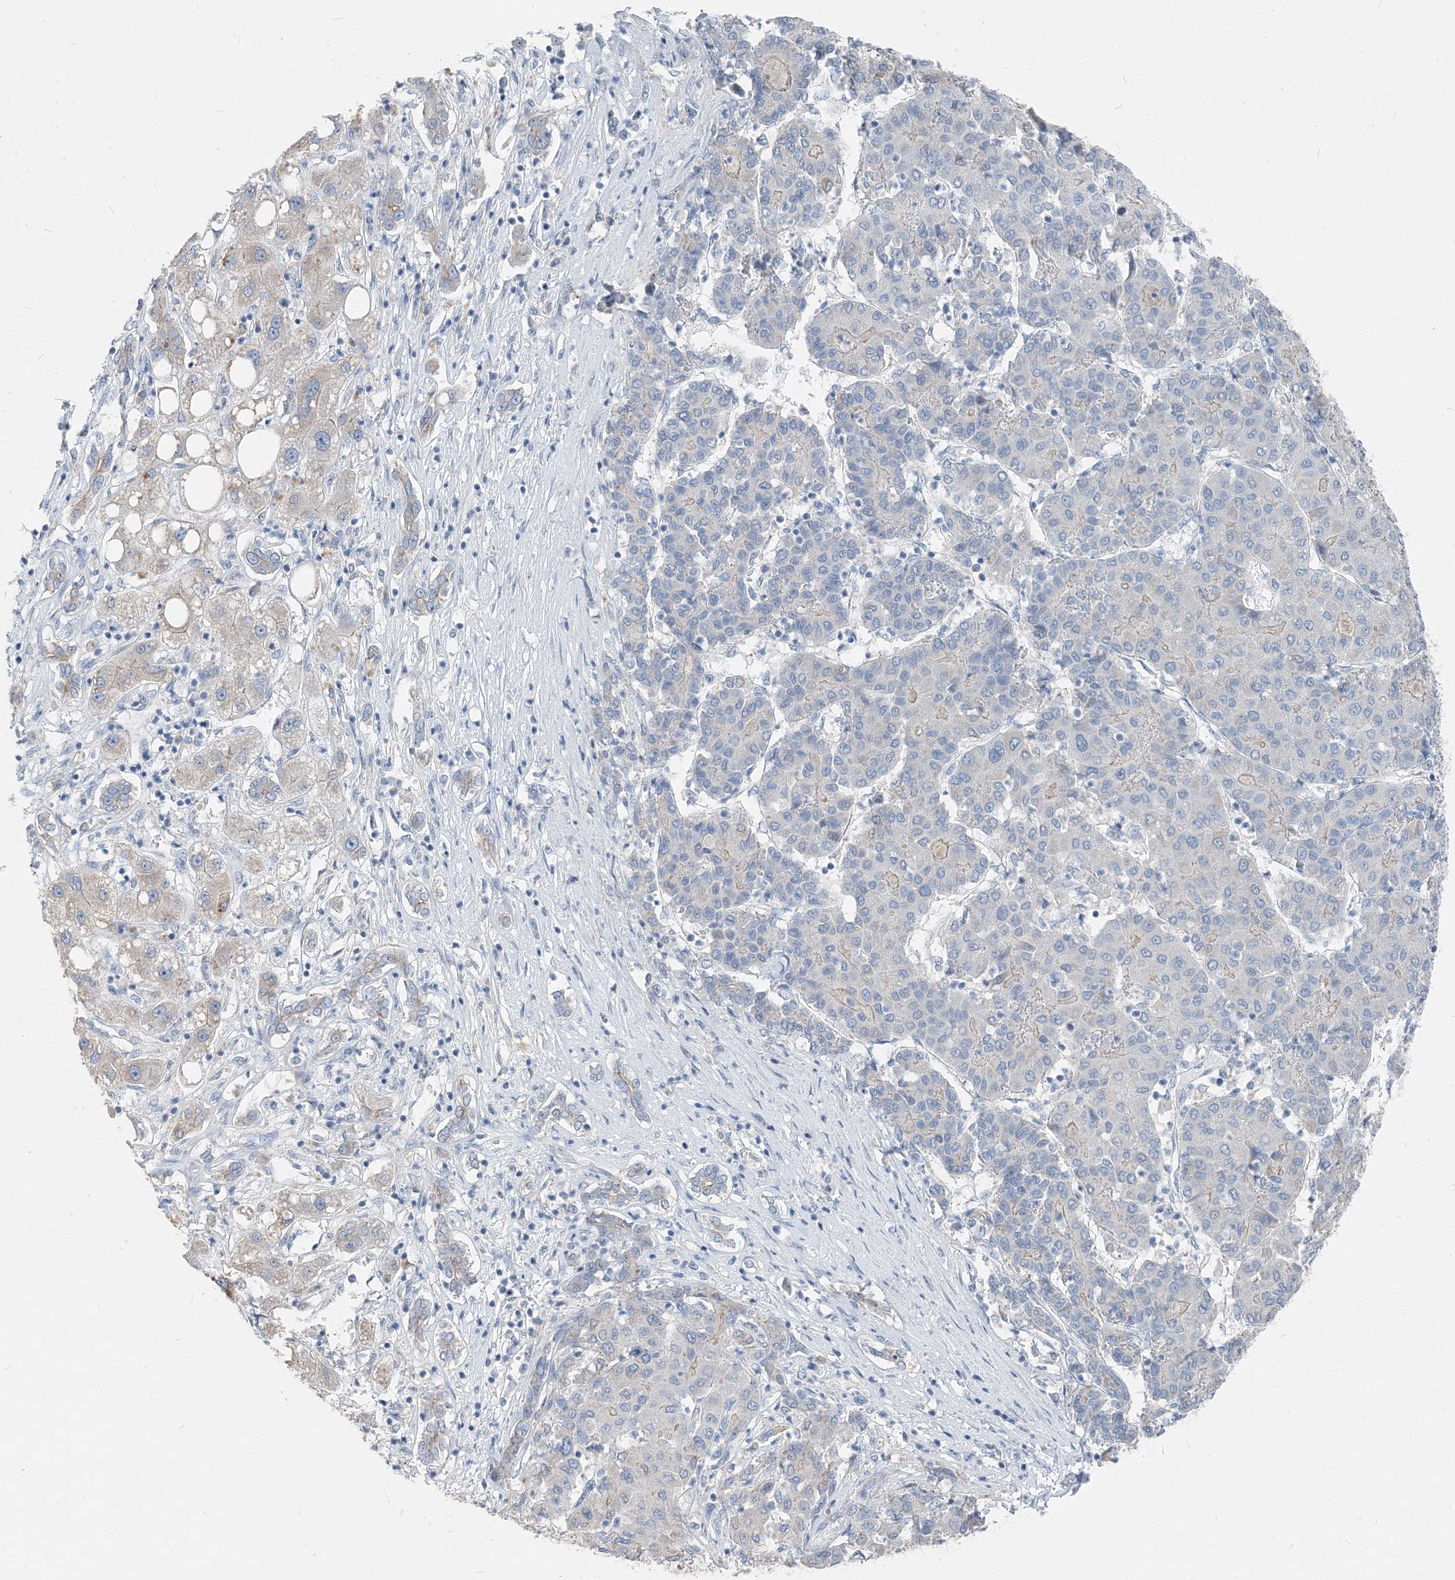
{"staining": {"intensity": "negative", "quantity": "none", "location": "none"}, "tissue": "liver cancer", "cell_type": "Tumor cells", "image_type": "cancer", "snomed": [{"axis": "morphology", "description": "Carcinoma, Hepatocellular, NOS"}, {"axis": "topography", "description": "Liver"}], "caption": "Immunohistochemistry of hepatocellular carcinoma (liver) reveals no expression in tumor cells.", "gene": "NCOA7", "patient": {"sex": "male", "age": 65}}